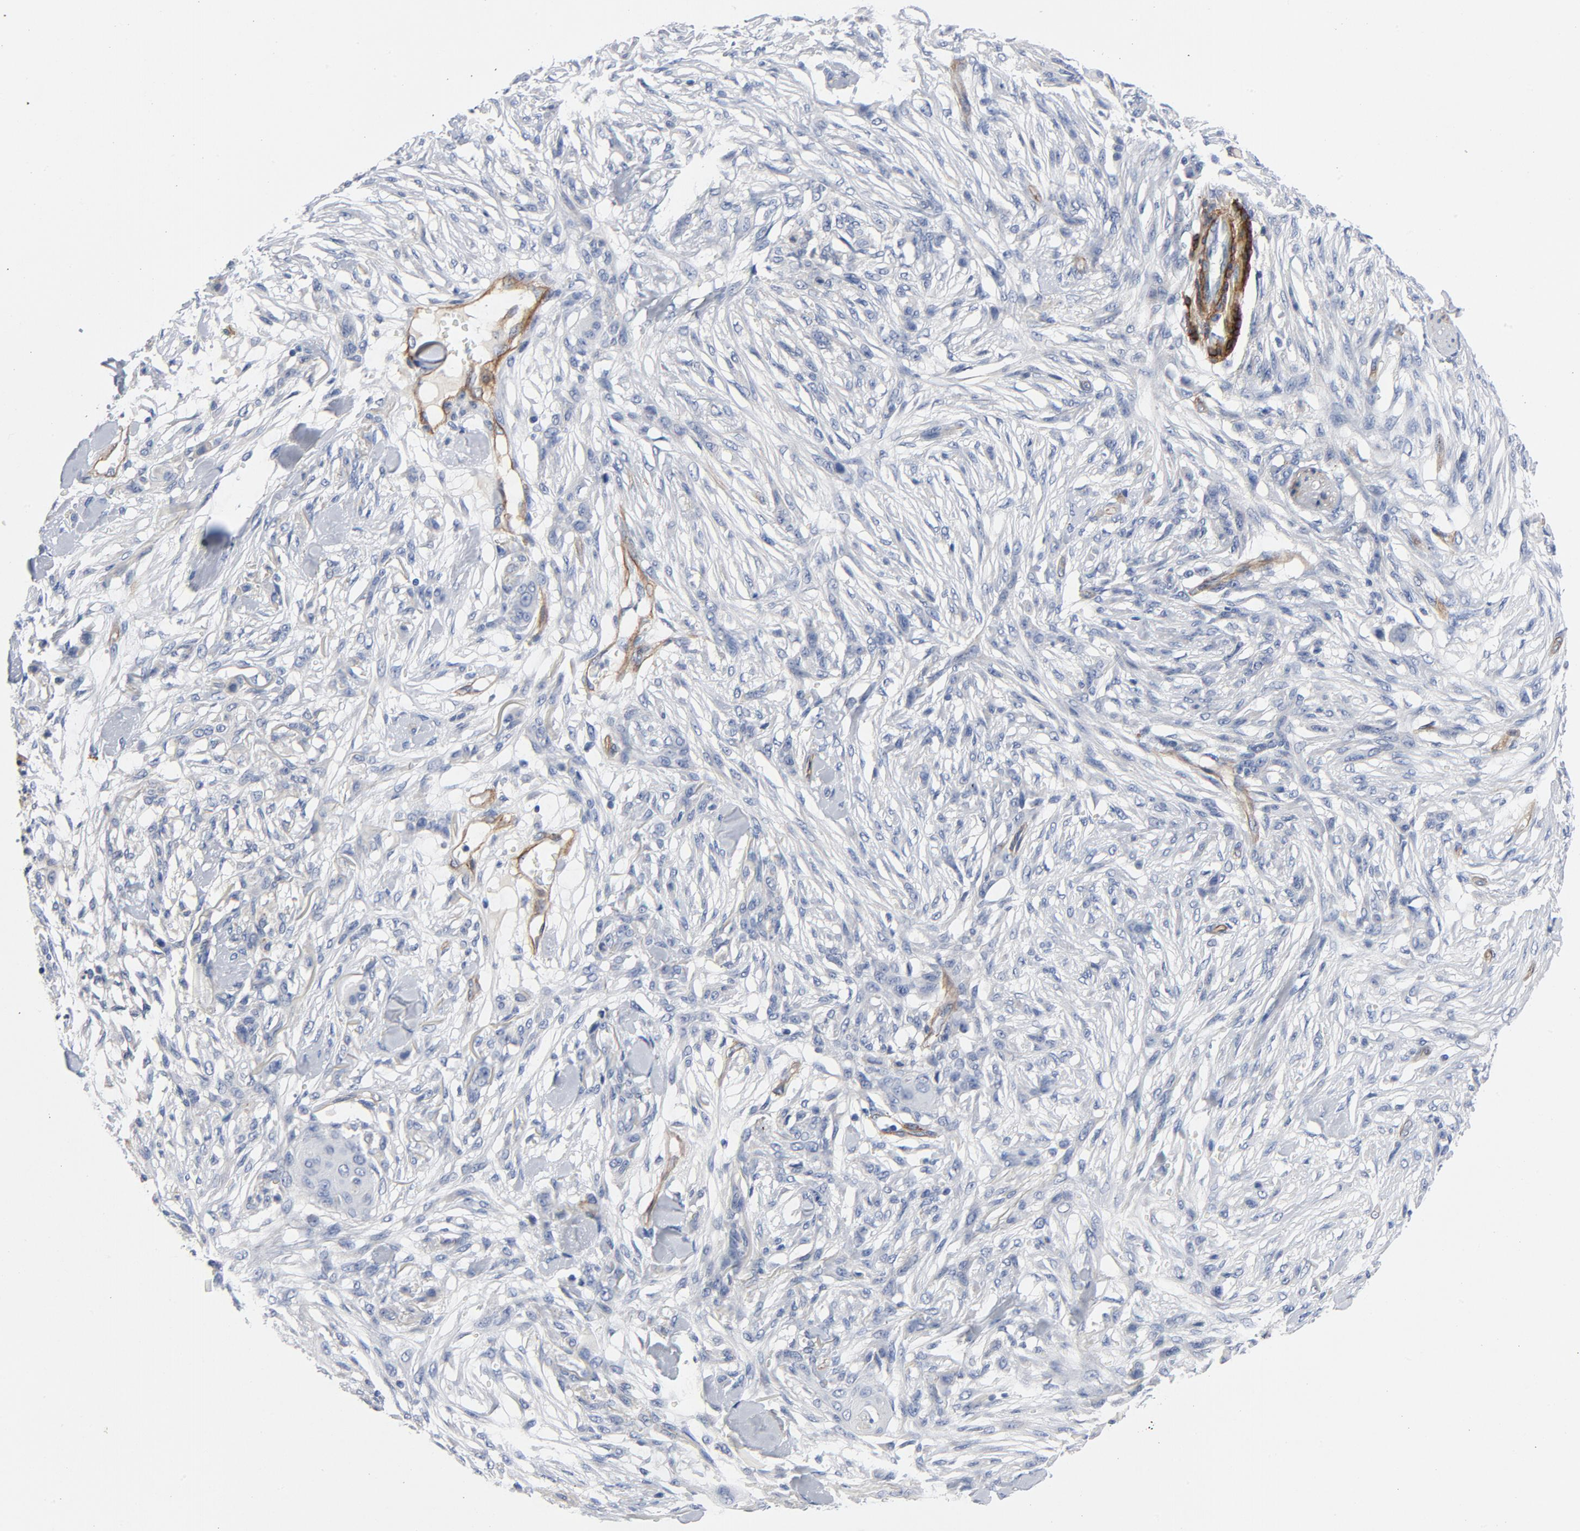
{"staining": {"intensity": "negative", "quantity": "none", "location": "none"}, "tissue": "skin cancer", "cell_type": "Tumor cells", "image_type": "cancer", "snomed": [{"axis": "morphology", "description": "Normal tissue, NOS"}, {"axis": "morphology", "description": "Squamous cell carcinoma, NOS"}, {"axis": "topography", "description": "Skin"}], "caption": "Immunohistochemistry (IHC) of human squamous cell carcinoma (skin) exhibits no positivity in tumor cells.", "gene": "LAMC1", "patient": {"sex": "female", "age": 59}}